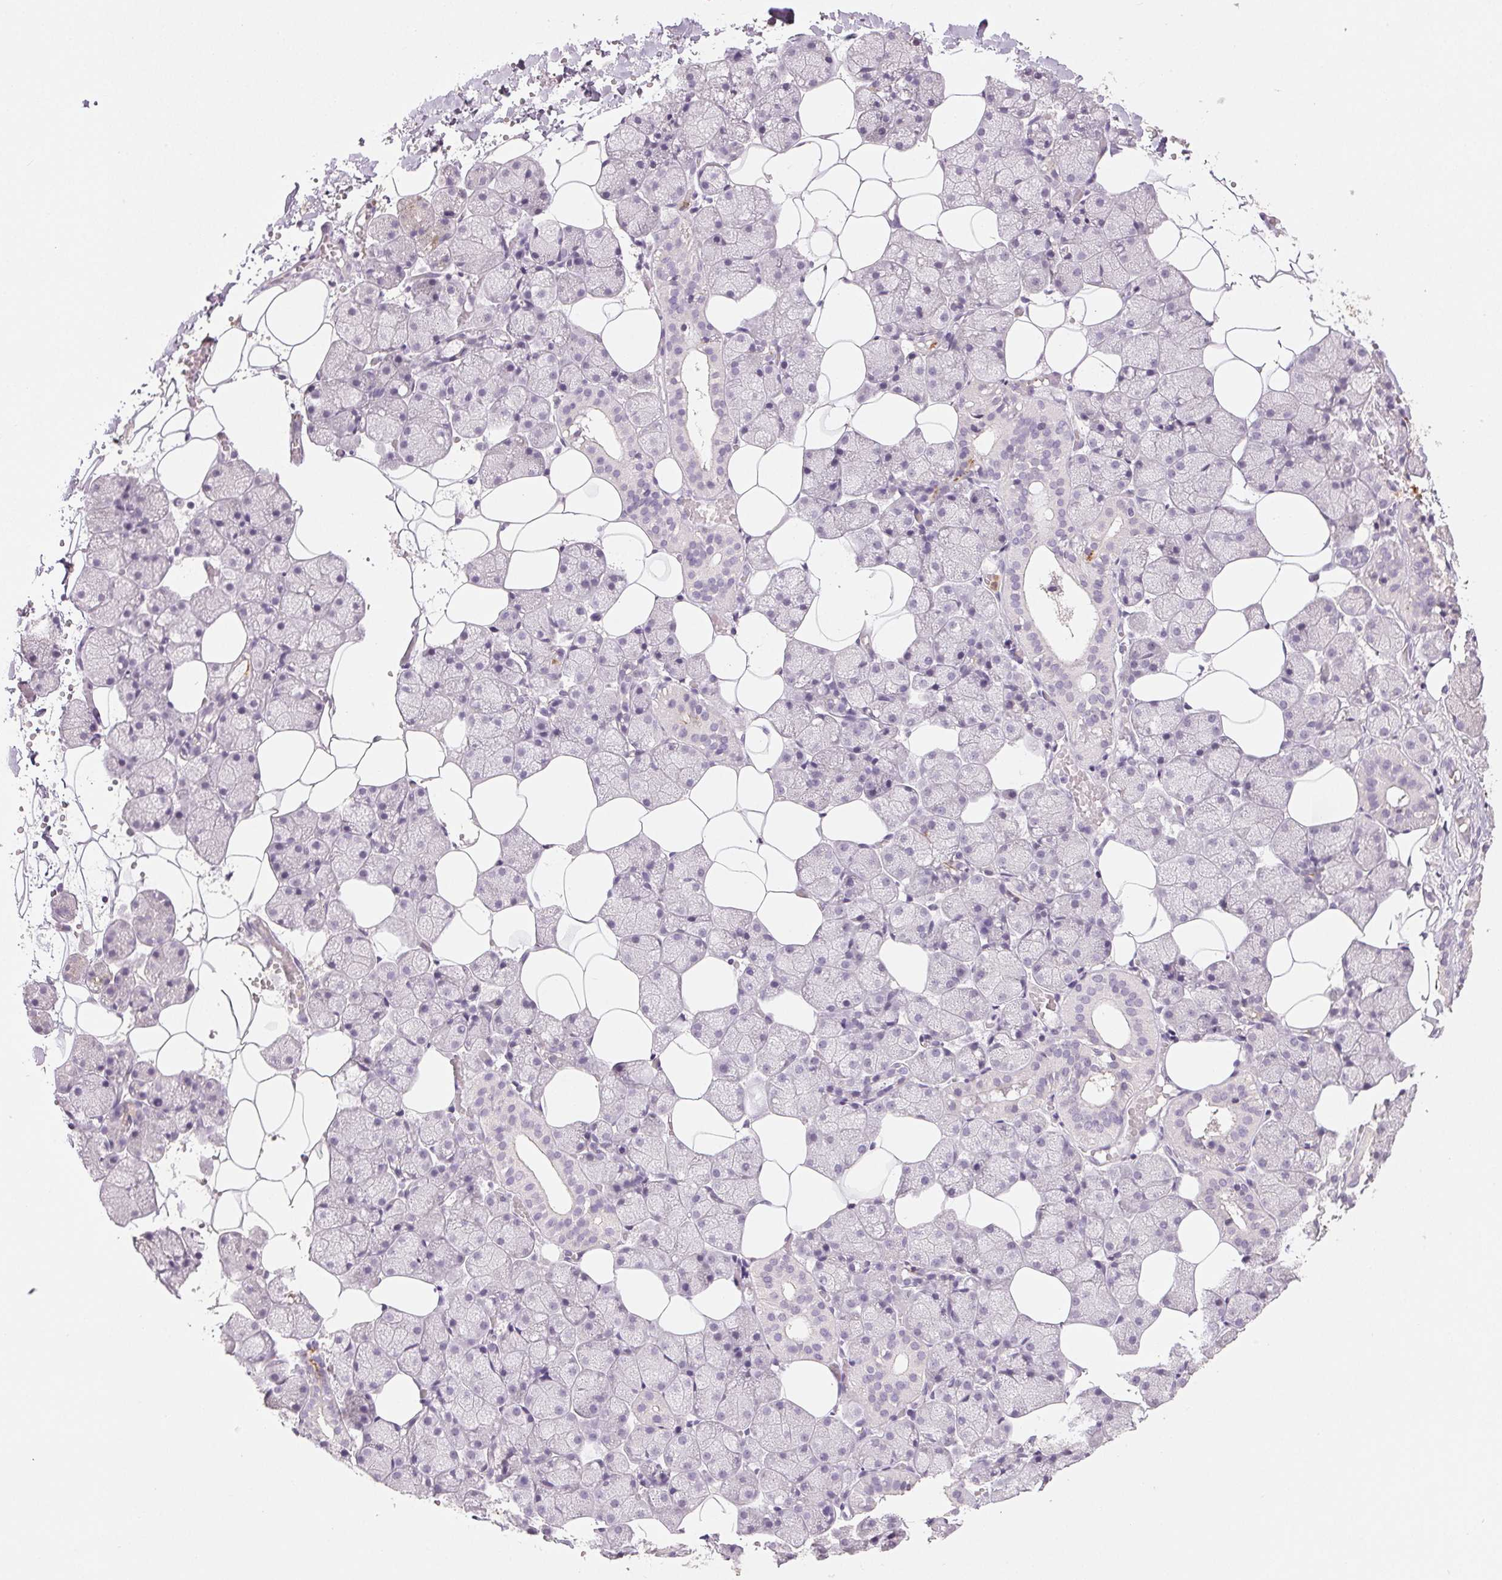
{"staining": {"intensity": "moderate", "quantity": "25%-75%", "location": "cytoplasmic/membranous"}, "tissue": "salivary gland", "cell_type": "Glandular cells", "image_type": "normal", "snomed": [{"axis": "morphology", "description": "Normal tissue, NOS"}, {"axis": "topography", "description": "Salivary gland"}], "caption": "Immunohistochemistry of unremarkable human salivary gland exhibits medium levels of moderate cytoplasmic/membranous staining in about 25%-75% of glandular cells.", "gene": "LTF", "patient": {"sex": "male", "age": 38}}